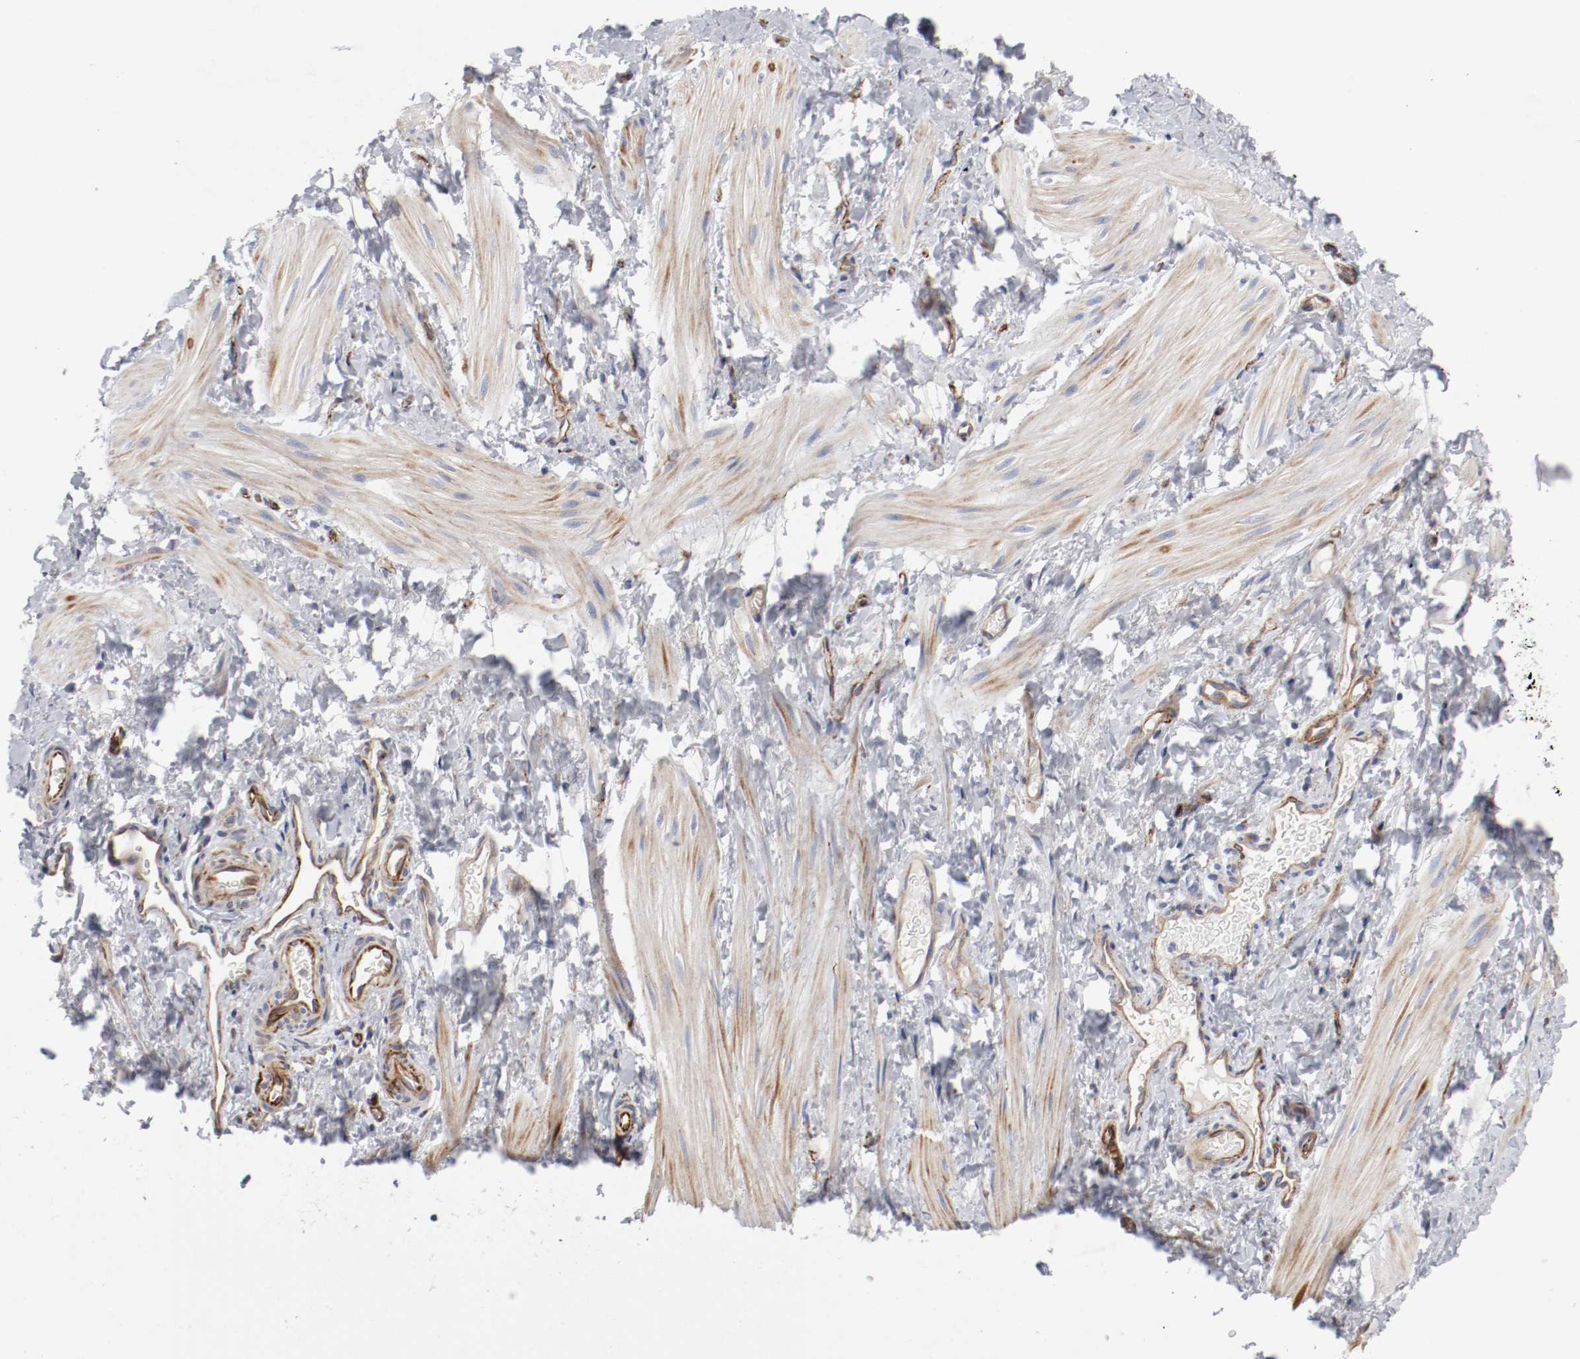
{"staining": {"intensity": "moderate", "quantity": ">75%", "location": "cytoplasmic/membranous"}, "tissue": "smooth muscle", "cell_type": "Smooth muscle cells", "image_type": "normal", "snomed": [{"axis": "morphology", "description": "Normal tissue, NOS"}, {"axis": "topography", "description": "Smooth muscle"}], "caption": "An immunohistochemistry (IHC) image of benign tissue is shown. Protein staining in brown highlights moderate cytoplasmic/membranous positivity in smooth muscle within smooth muscle cells.", "gene": "GIT1", "patient": {"sex": "male", "age": 16}}